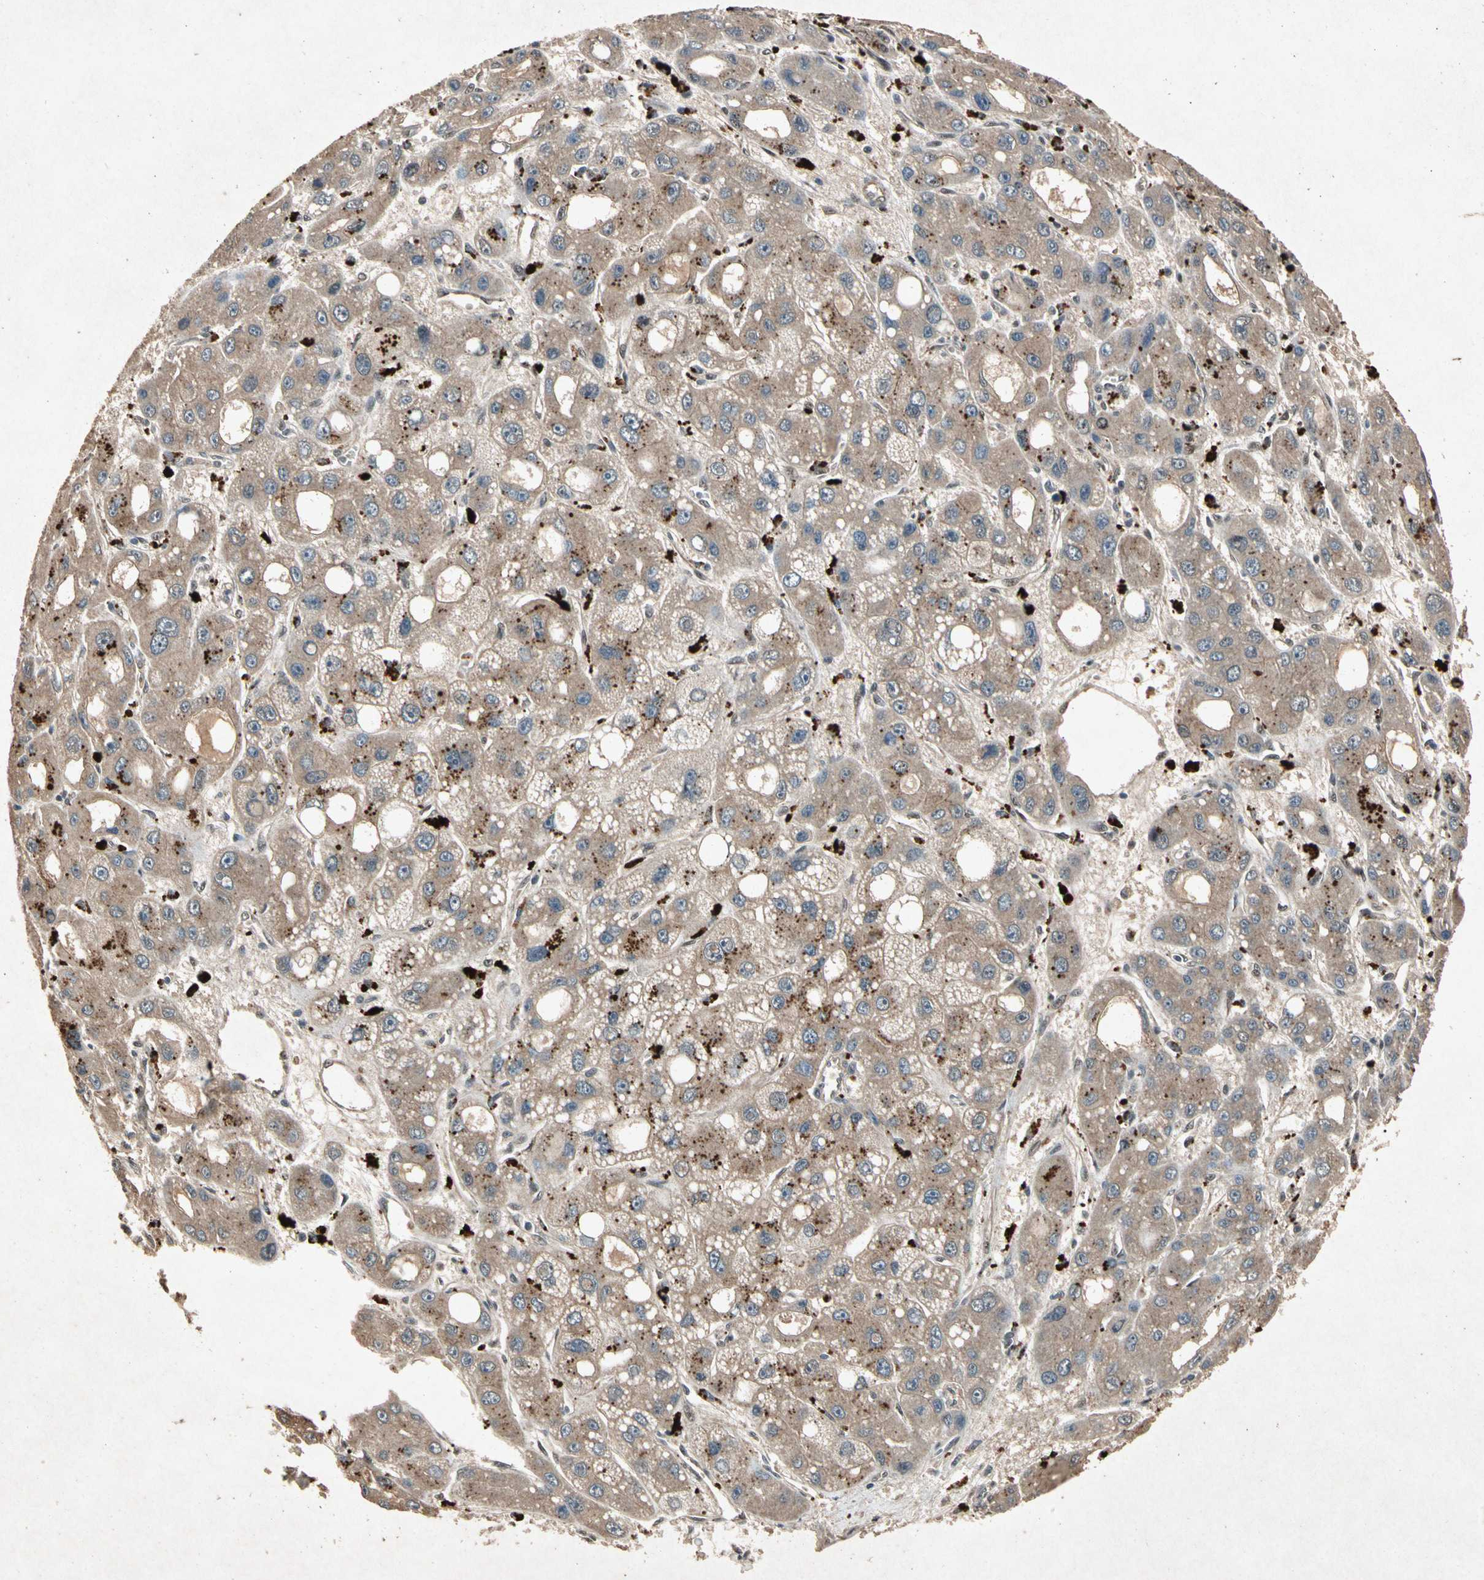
{"staining": {"intensity": "weak", "quantity": ">75%", "location": "cytoplasmic/membranous"}, "tissue": "liver cancer", "cell_type": "Tumor cells", "image_type": "cancer", "snomed": [{"axis": "morphology", "description": "Carcinoma, Hepatocellular, NOS"}, {"axis": "topography", "description": "Liver"}], "caption": "Protein expression analysis of liver hepatocellular carcinoma reveals weak cytoplasmic/membranous staining in about >75% of tumor cells. Ihc stains the protein of interest in brown and the nuclei are stained blue.", "gene": "PML", "patient": {"sex": "male", "age": 55}}